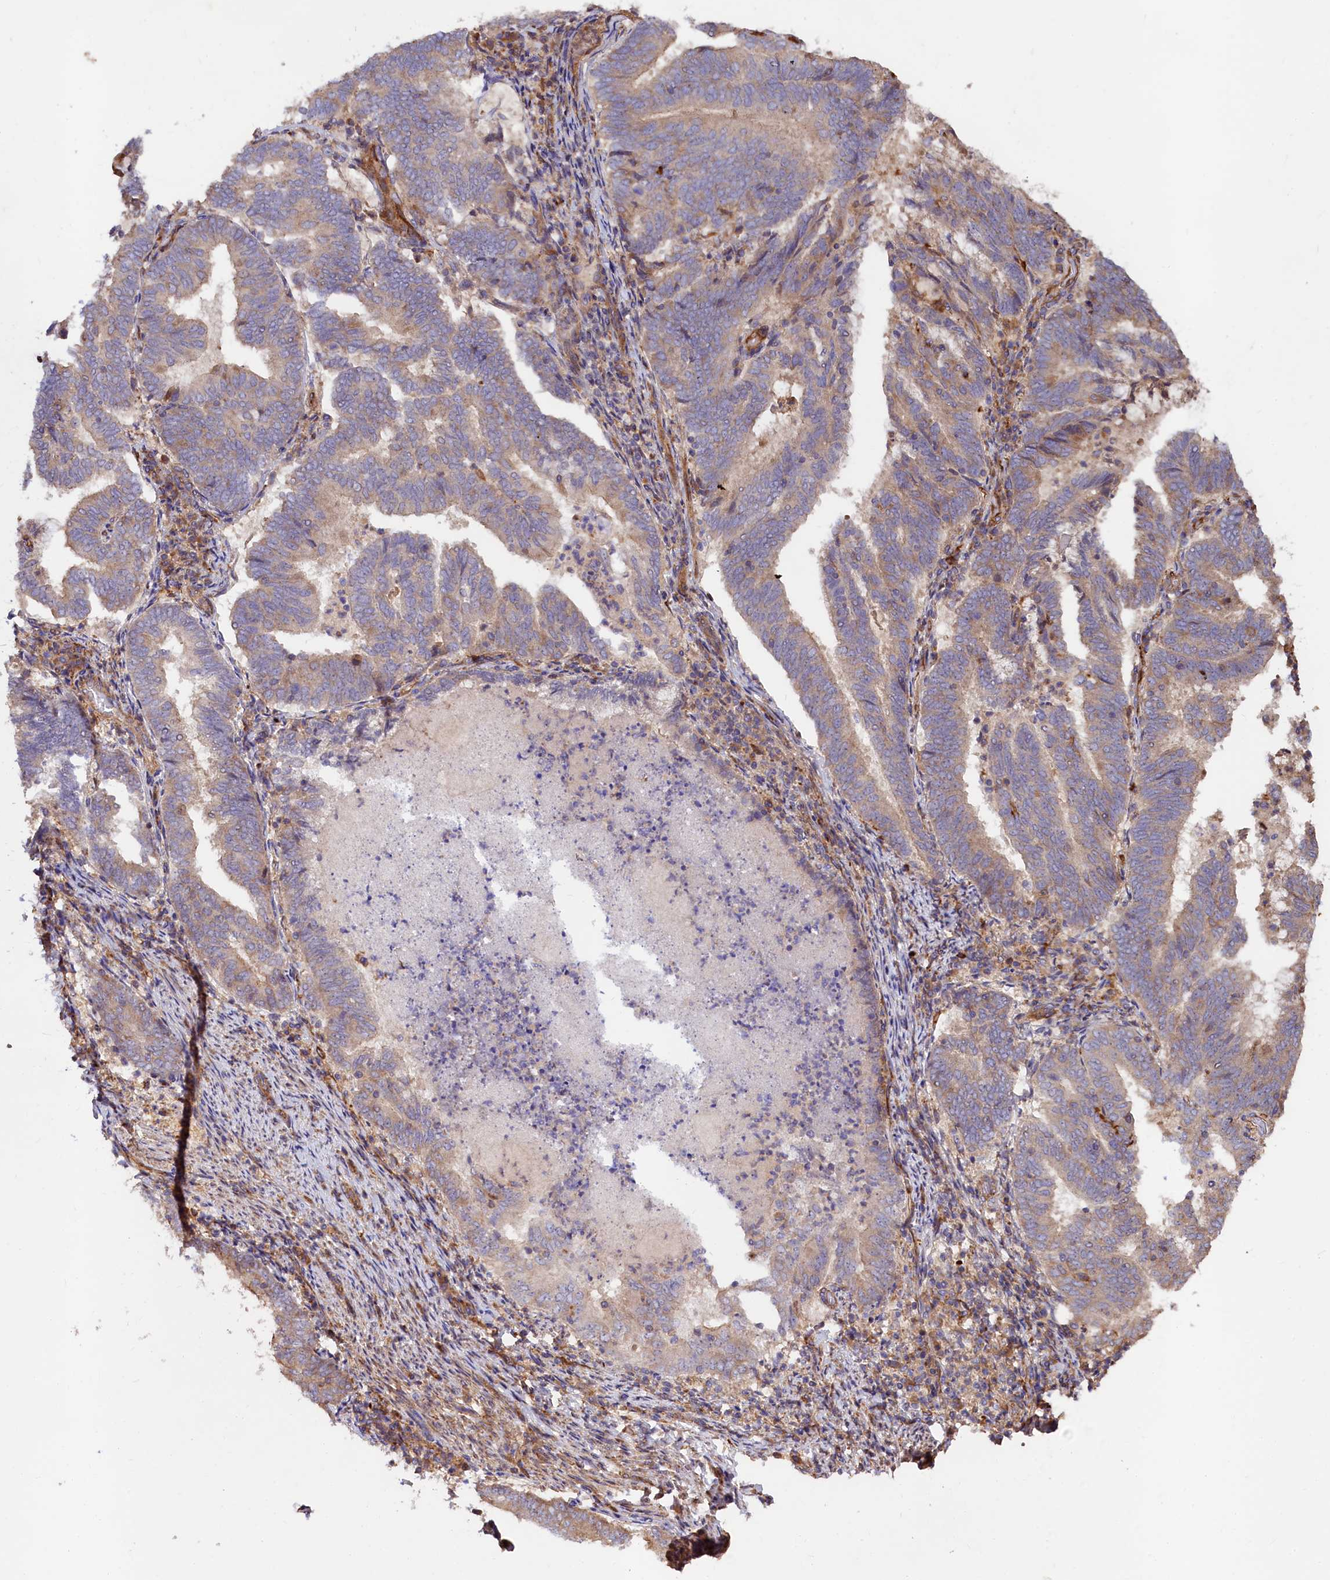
{"staining": {"intensity": "weak", "quantity": "25%-75%", "location": "cytoplasmic/membranous"}, "tissue": "endometrial cancer", "cell_type": "Tumor cells", "image_type": "cancer", "snomed": [{"axis": "morphology", "description": "Adenocarcinoma, NOS"}, {"axis": "topography", "description": "Endometrium"}], "caption": "Human adenocarcinoma (endometrial) stained with a protein marker demonstrates weak staining in tumor cells.", "gene": "KLHDC4", "patient": {"sex": "female", "age": 80}}